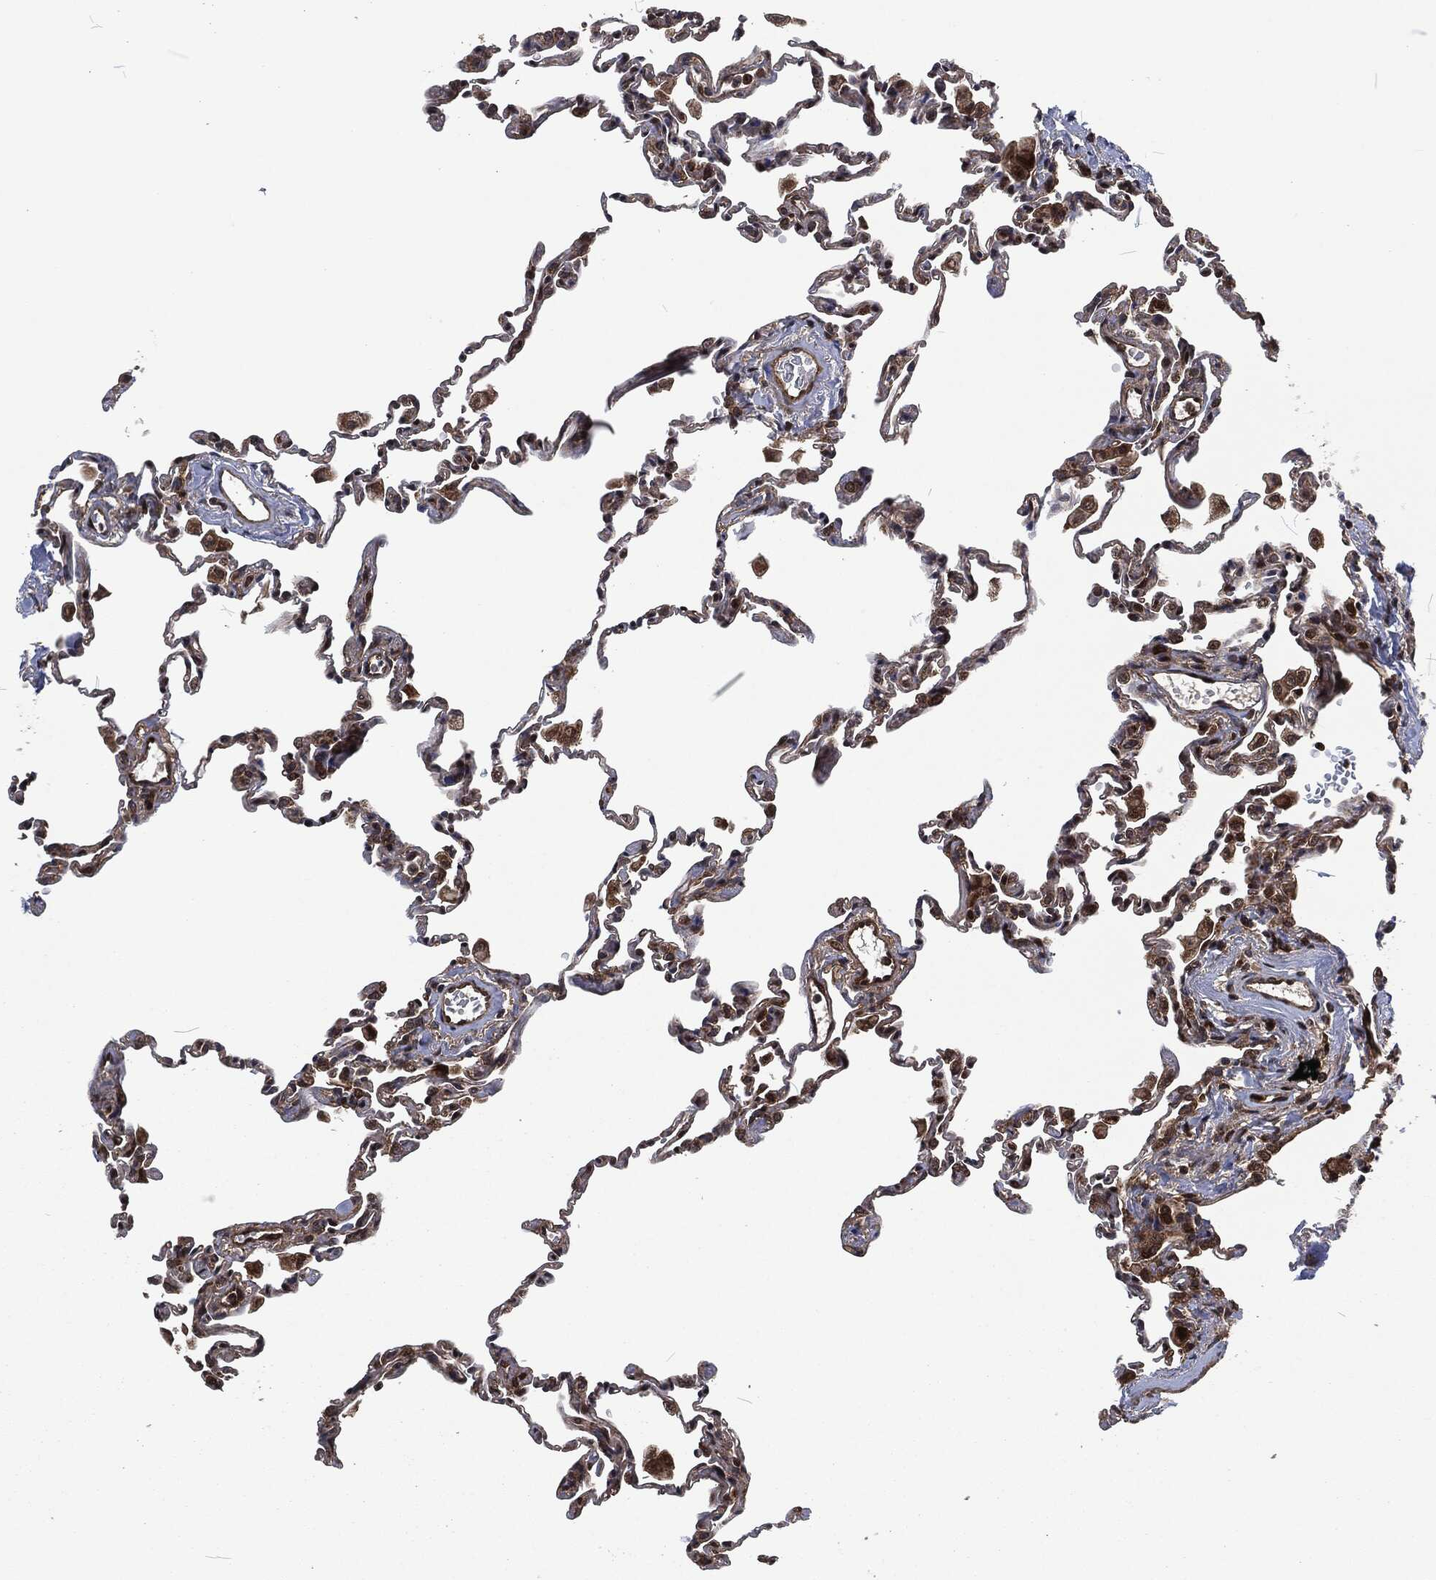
{"staining": {"intensity": "moderate", "quantity": ">75%", "location": "cytoplasmic/membranous"}, "tissue": "lung", "cell_type": "Alveolar cells", "image_type": "normal", "snomed": [{"axis": "morphology", "description": "Normal tissue, NOS"}, {"axis": "topography", "description": "Lung"}], "caption": "The photomicrograph demonstrates staining of benign lung, revealing moderate cytoplasmic/membranous protein positivity (brown color) within alveolar cells. The staining was performed using DAB (3,3'-diaminobenzidine) to visualize the protein expression in brown, while the nuclei were stained in blue with hematoxylin (Magnification: 20x).", "gene": "CMPK2", "patient": {"sex": "female", "age": 57}}